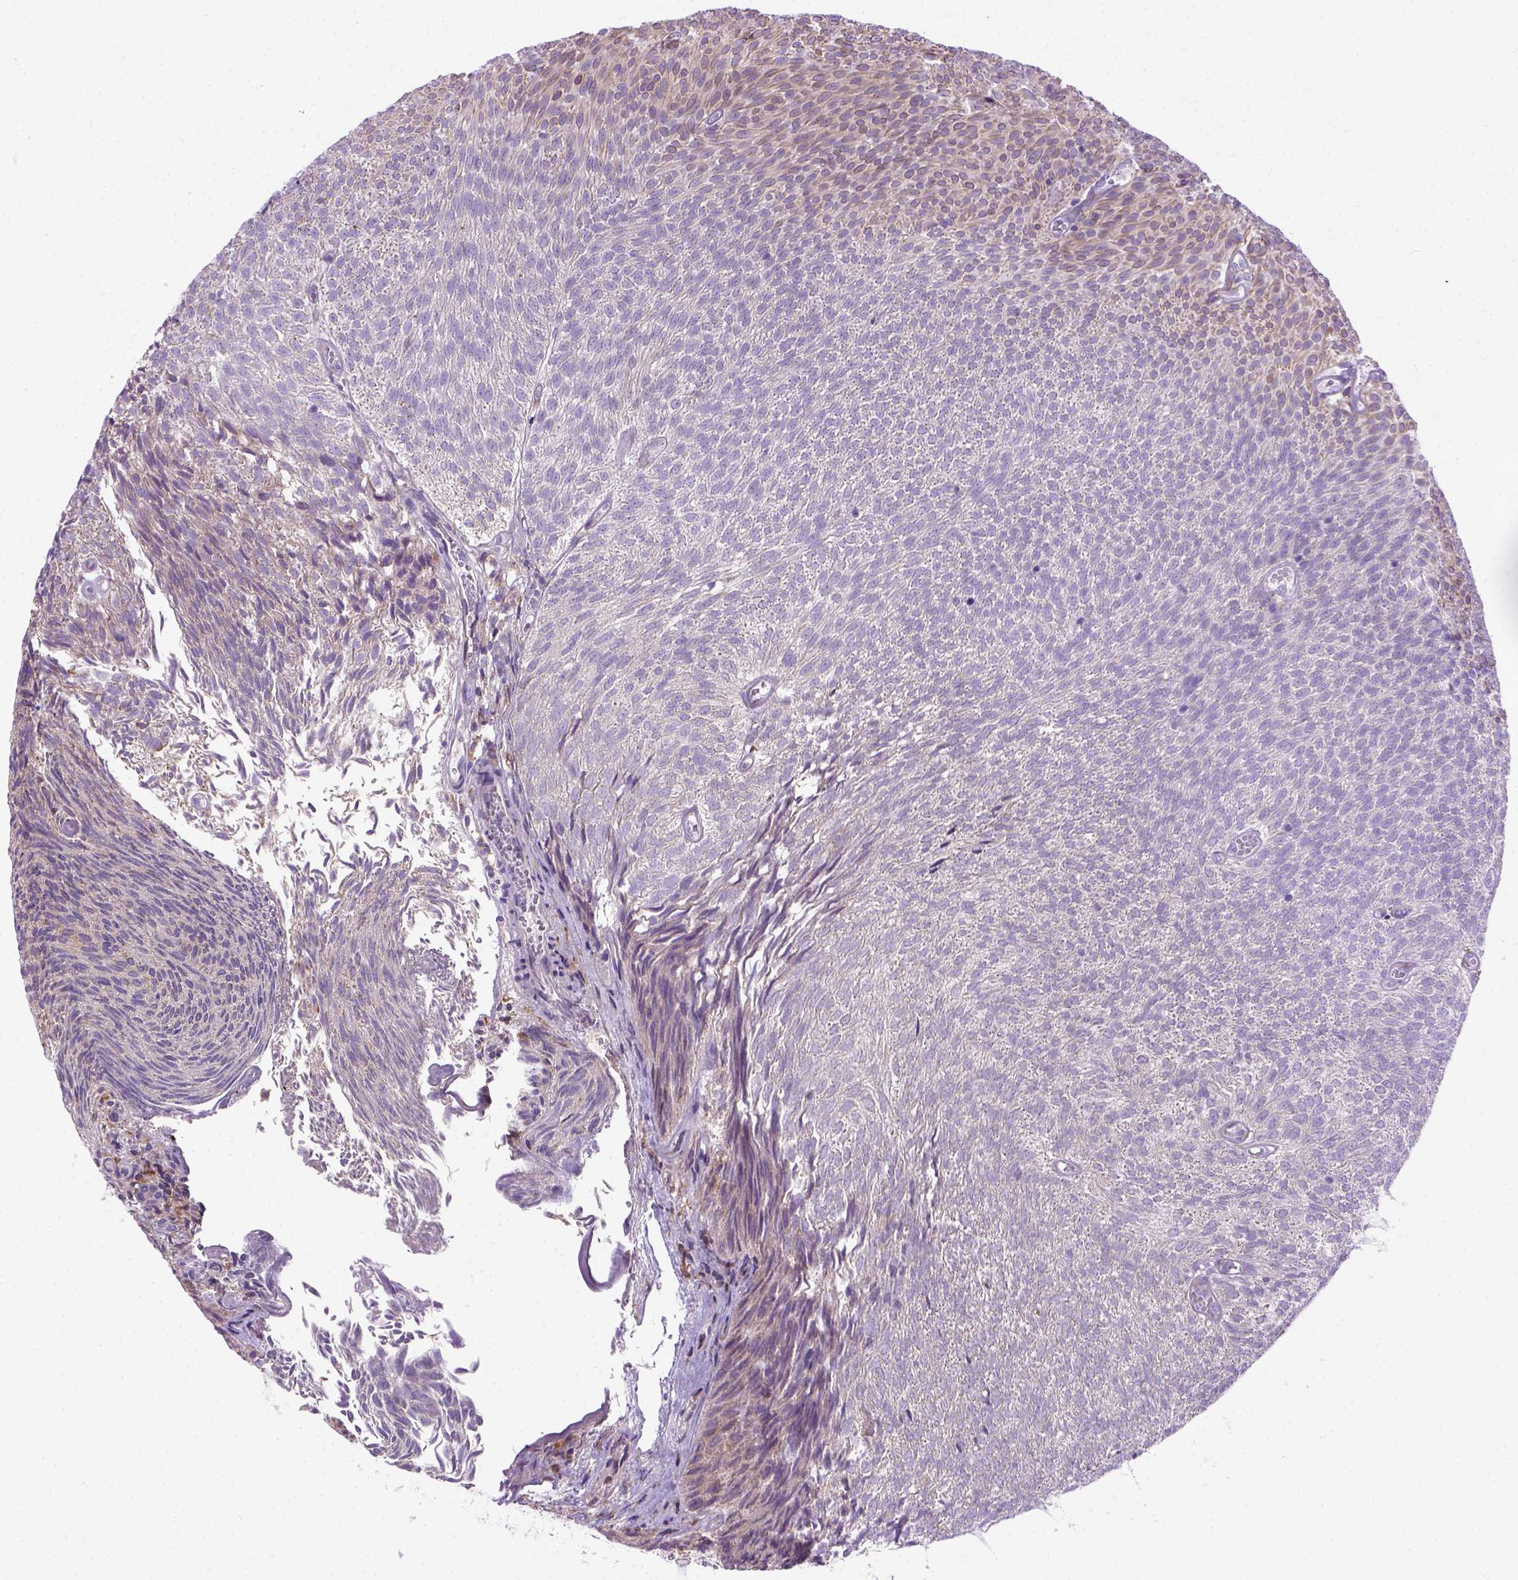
{"staining": {"intensity": "weak", "quantity": "<25%", "location": "cytoplasmic/membranous"}, "tissue": "urothelial cancer", "cell_type": "Tumor cells", "image_type": "cancer", "snomed": [{"axis": "morphology", "description": "Urothelial carcinoma, Low grade"}, {"axis": "topography", "description": "Urinary bladder"}], "caption": "A high-resolution histopathology image shows immunohistochemistry (IHC) staining of urothelial carcinoma (low-grade), which displays no significant positivity in tumor cells.", "gene": "PLK4", "patient": {"sex": "male", "age": 77}}